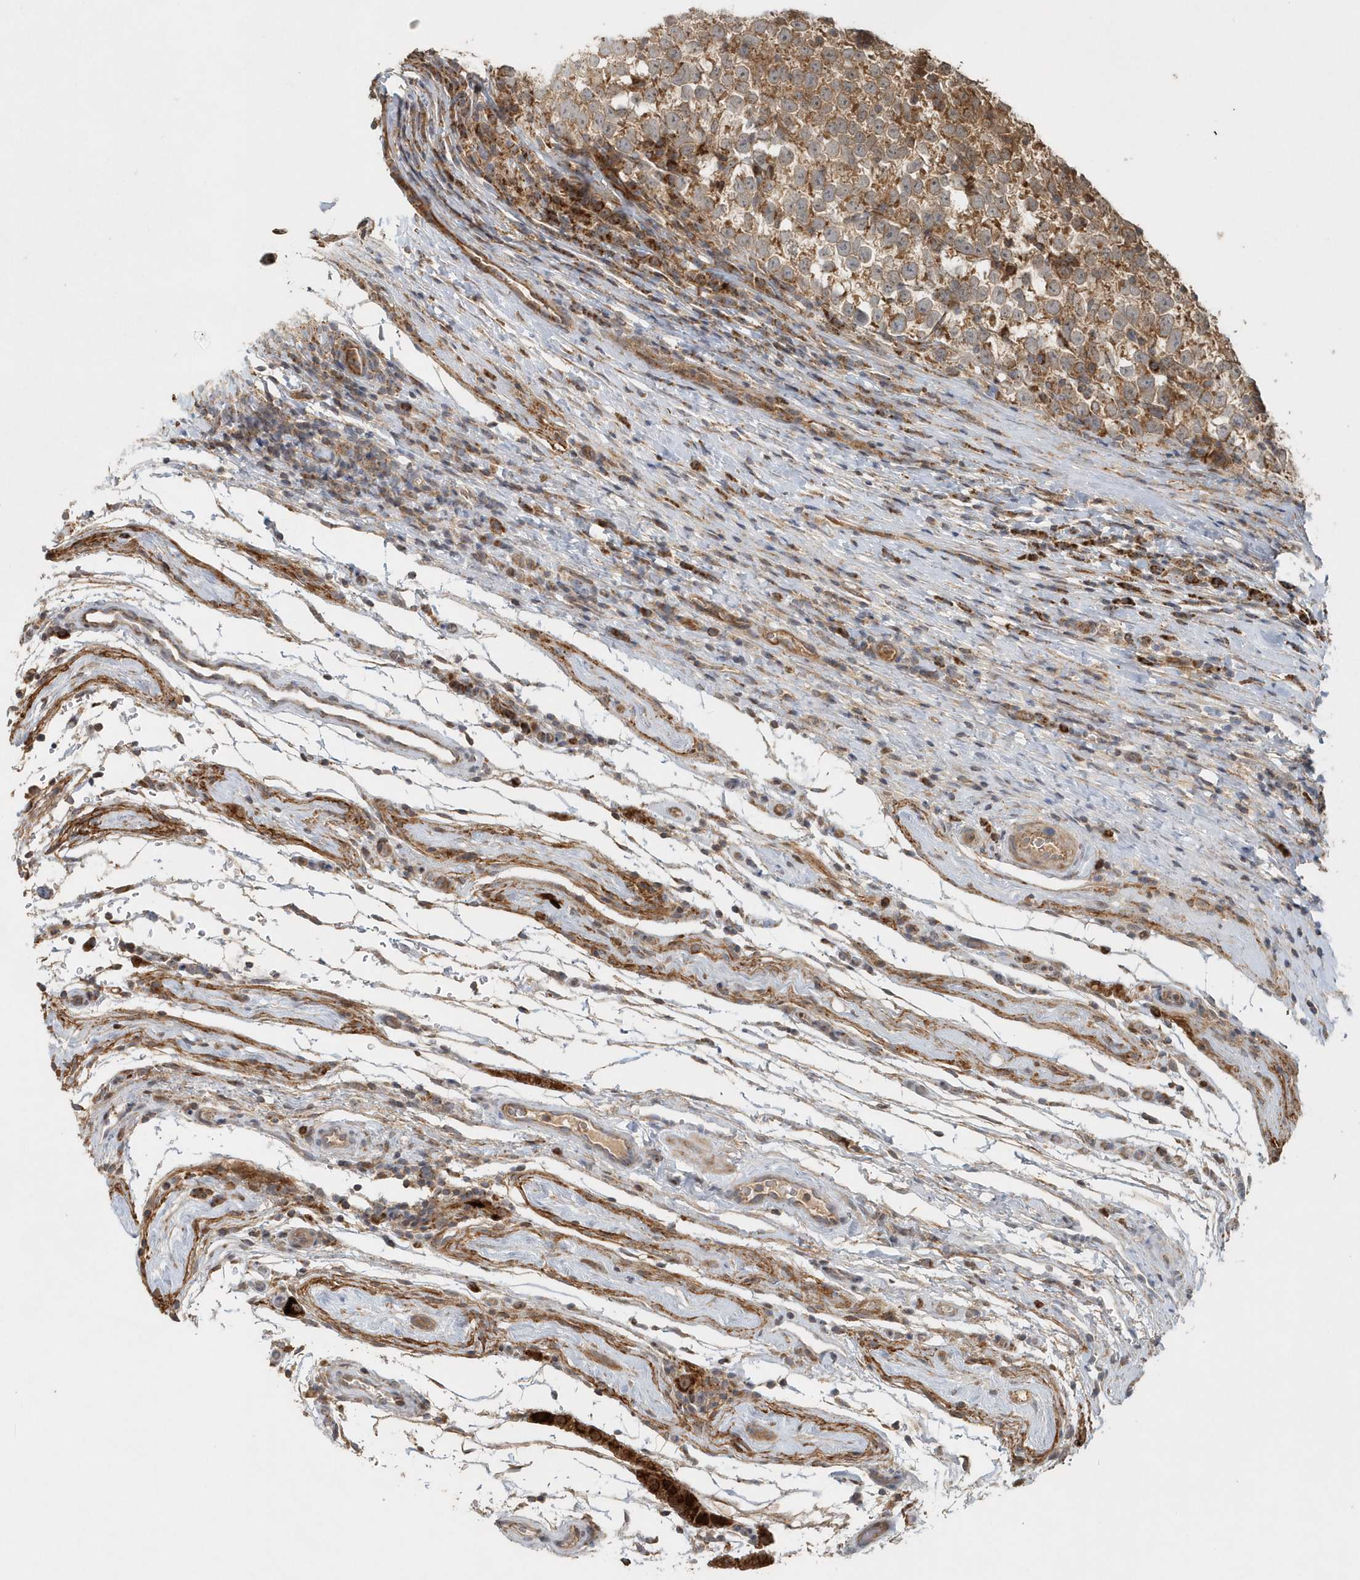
{"staining": {"intensity": "moderate", "quantity": ">75%", "location": "cytoplasmic/membranous"}, "tissue": "testis cancer", "cell_type": "Tumor cells", "image_type": "cancer", "snomed": [{"axis": "morphology", "description": "Normal tissue, NOS"}, {"axis": "morphology", "description": "Seminoma, NOS"}, {"axis": "topography", "description": "Testis"}], "caption": "DAB immunohistochemical staining of human testis cancer exhibits moderate cytoplasmic/membranous protein expression in approximately >75% of tumor cells.", "gene": "MMUT", "patient": {"sex": "male", "age": 43}}